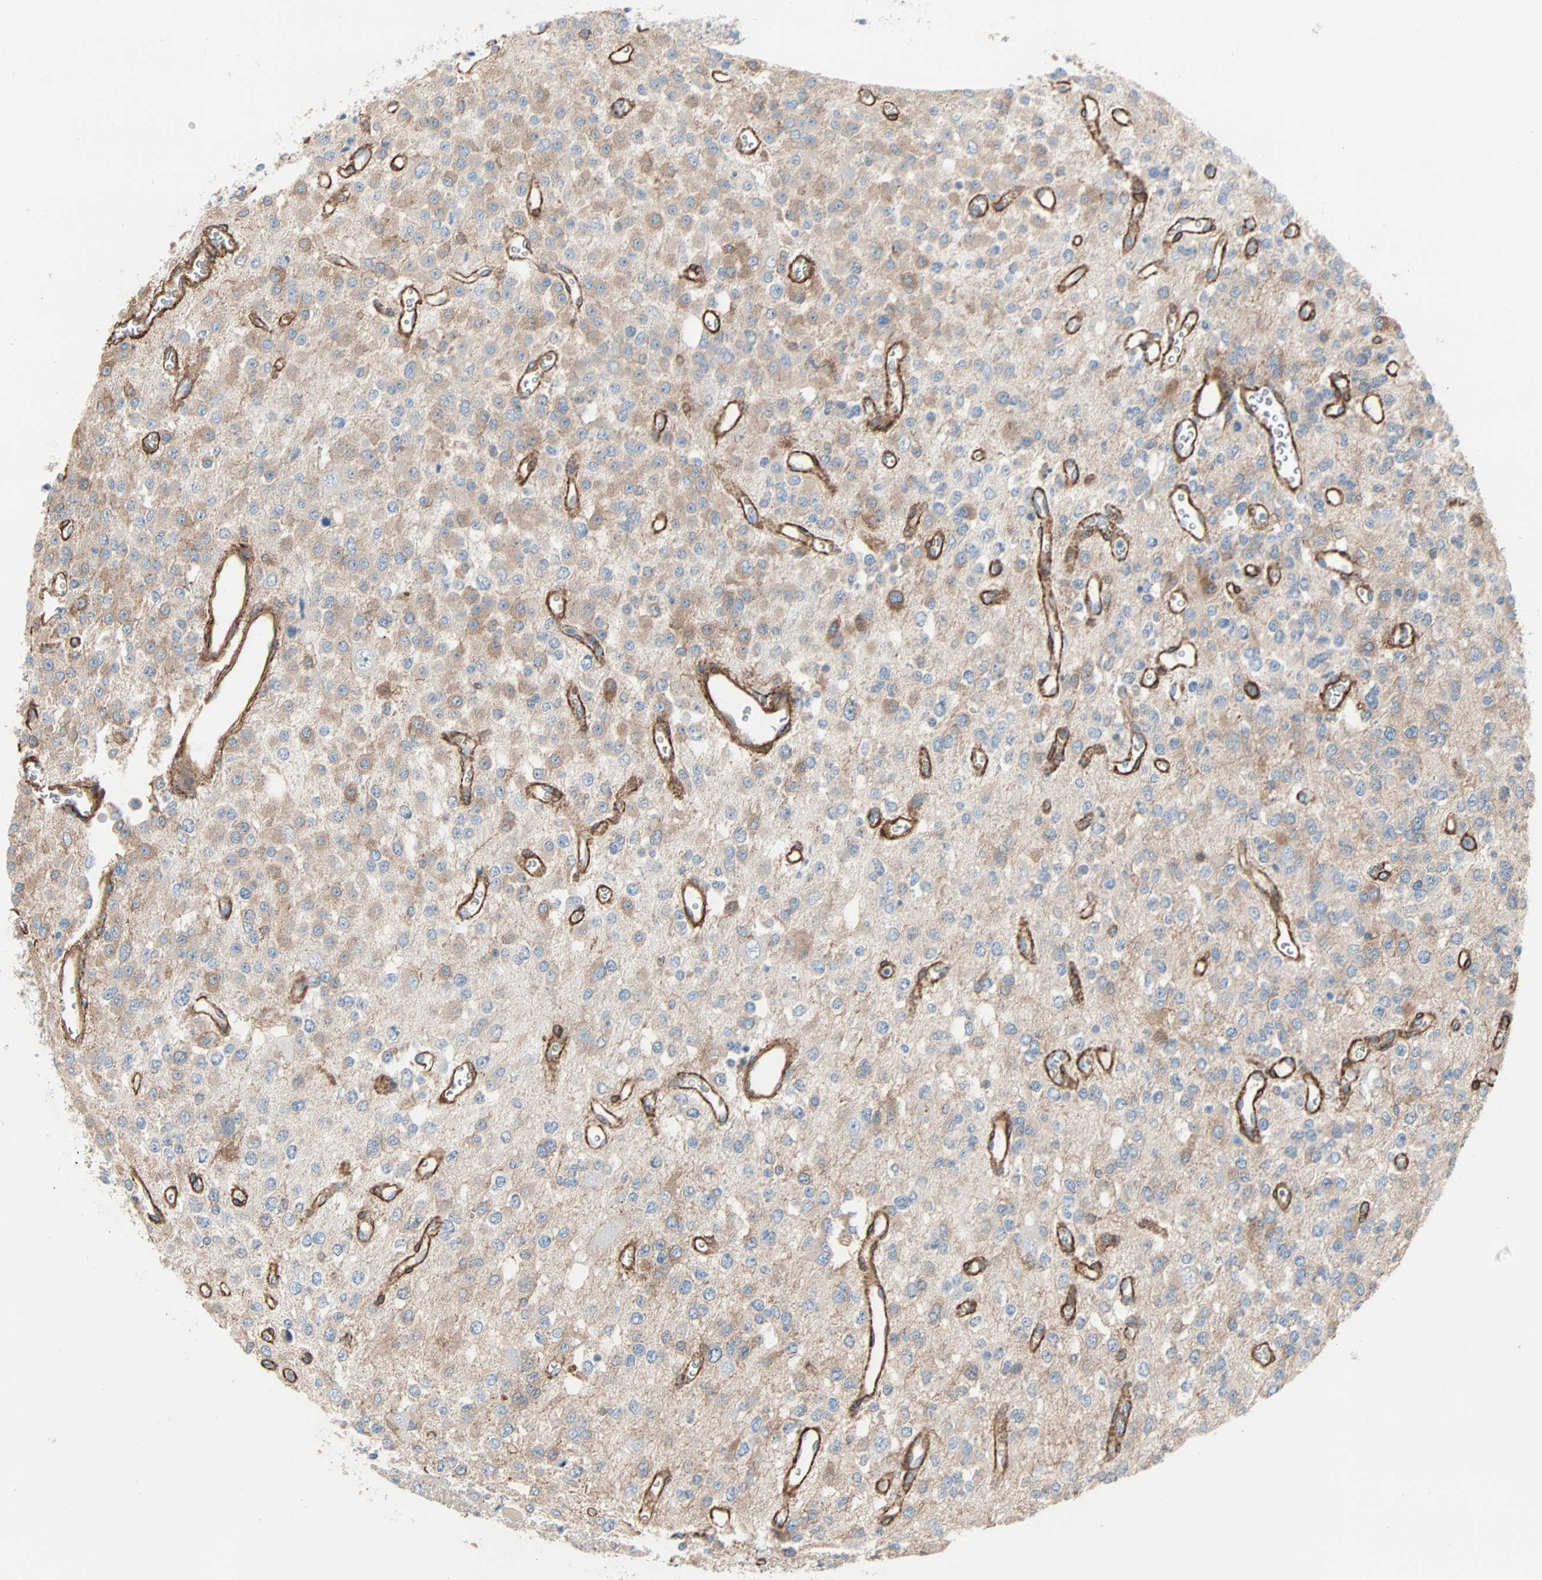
{"staining": {"intensity": "moderate", "quantity": ">75%", "location": "cytoplasmic/membranous"}, "tissue": "glioma", "cell_type": "Tumor cells", "image_type": "cancer", "snomed": [{"axis": "morphology", "description": "Glioma, malignant, Low grade"}, {"axis": "topography", "description": "Brain"}], "caption": "This is a photomicrograph of immunohistochemistry (IHC) staining of glioma, which shows moderate expression in the cytoplasmic/membranous of tumor cells.", "gene": "EPB41L2", "patient": {"sex": "male", "age": 38}}